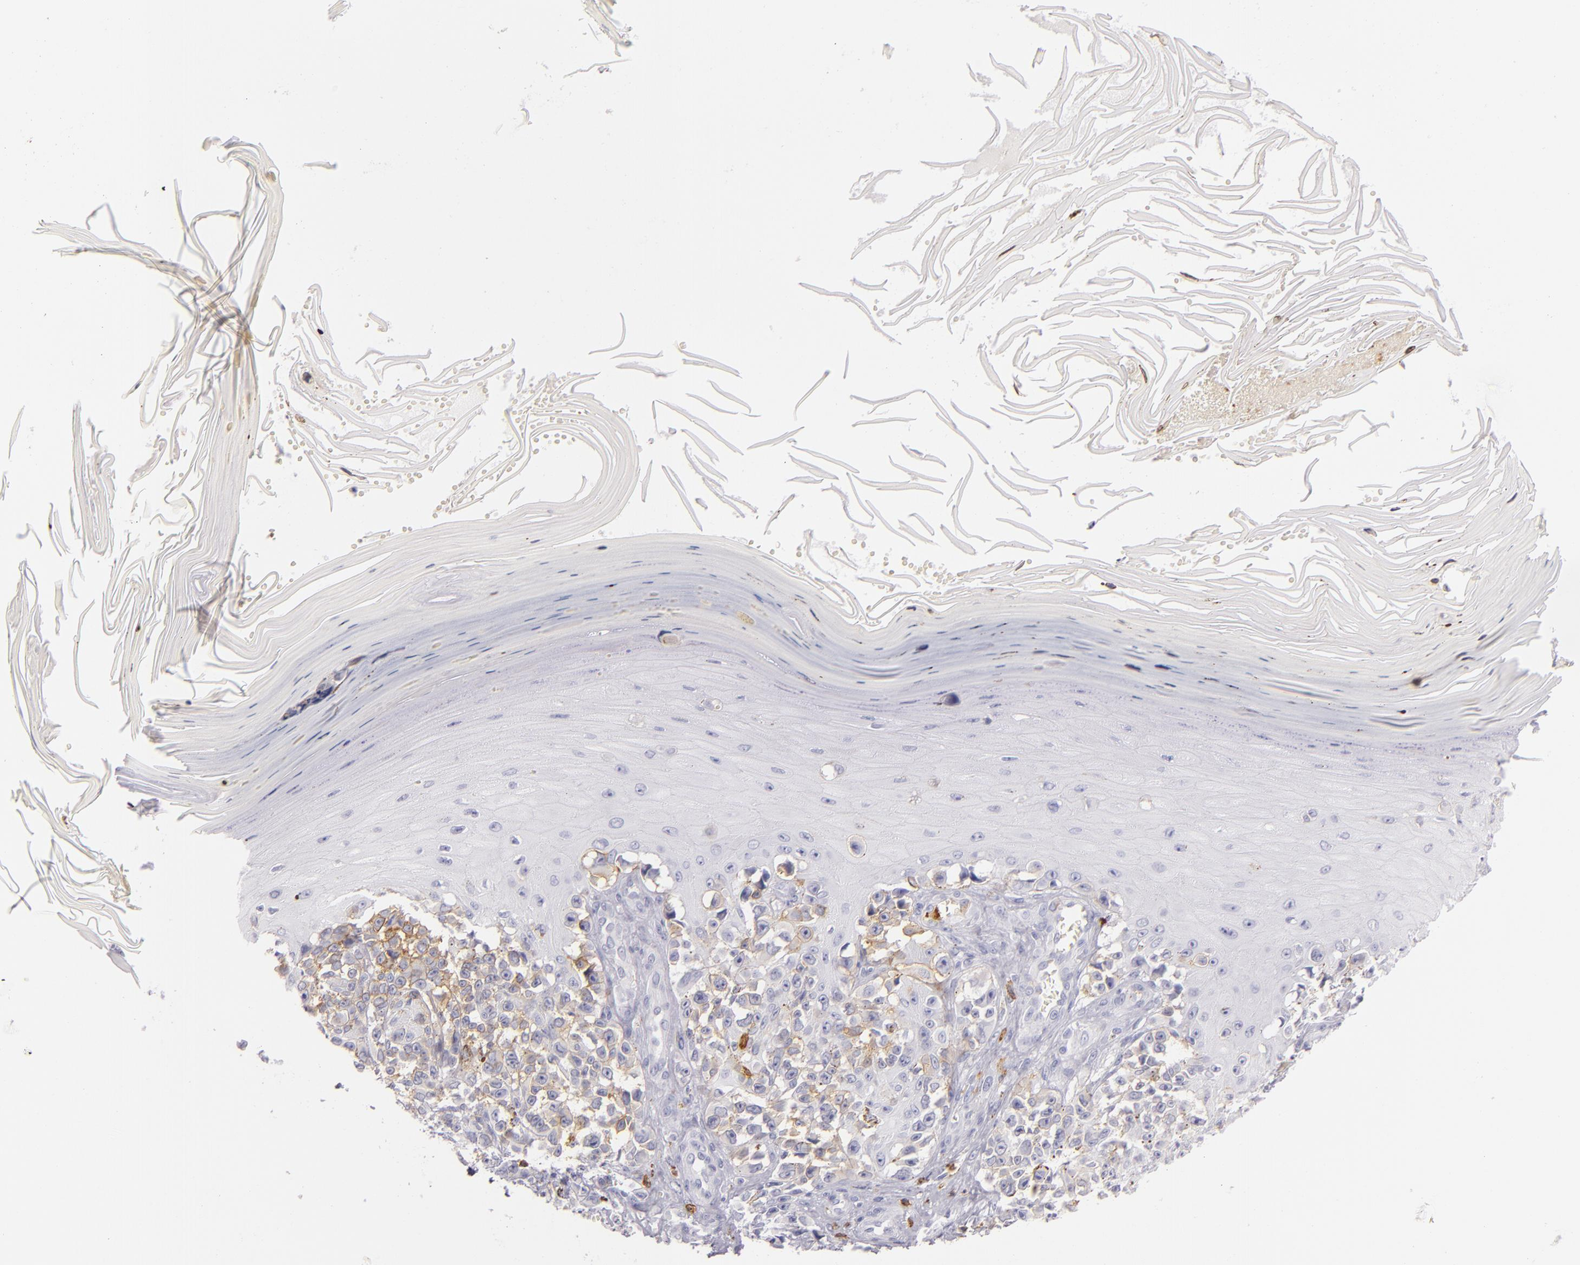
{"staining": {"intensity": "negative", "quantity": "none", "location": "none"}, "tissue": "melanoma", "cell_type": "Tumor cells", "image_type": "cancer", "snomed": [{"axis": "morphology", "description": "Malignant melanoma, NOS"}, {"axis": "topography", "description": "Skin"}], "caption": "Malignant melanoma was stained to show a protein in brown. There is no significant staining in tumor cells. (DAB (3,3'-diaminobenzidine) immunohistochemistry (IHC) with hematoxylin counter stain).", "gene": "LAT", "patient": {"sex": "female", "age": 73}}